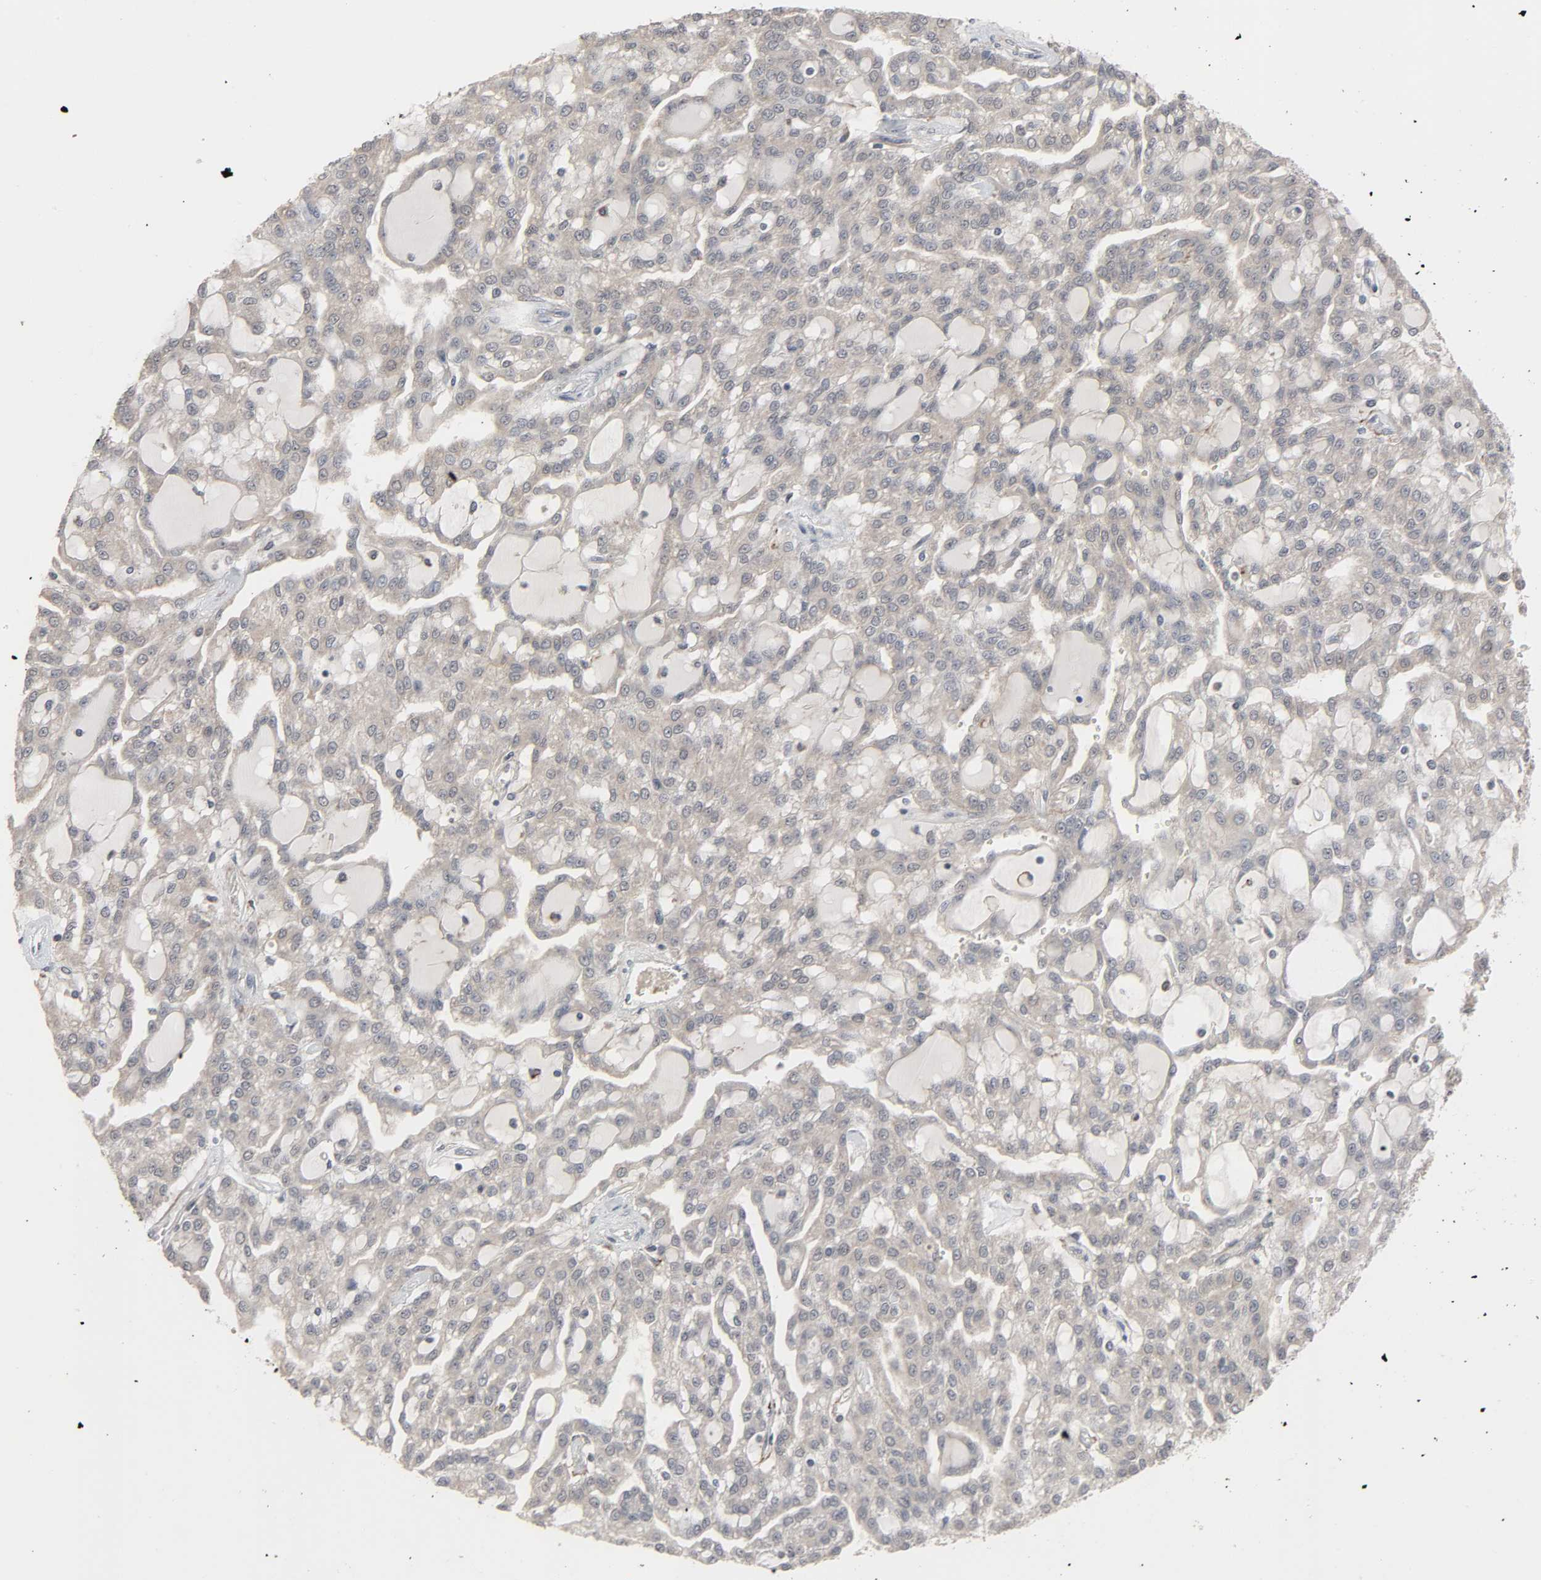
{"staining": {"intensity": "negative", "quantity": "none", "location": "none"}, "tissue": "renal cancer", "cell_type": "Tumor cells", "image_type": "cancer", "snomed": [{"axis": "morphology", "description": "Adenocarcinoma, NOS"}, {"axis": "topography", "description": "Kidney"}], "caption": "This is an immunohistochemistry (IHC) photomicrograph of renal cancer. There is no positivity in tumor cells.", "gene": "ZNF222", "patient": {"sex": "male", "age": 63}}